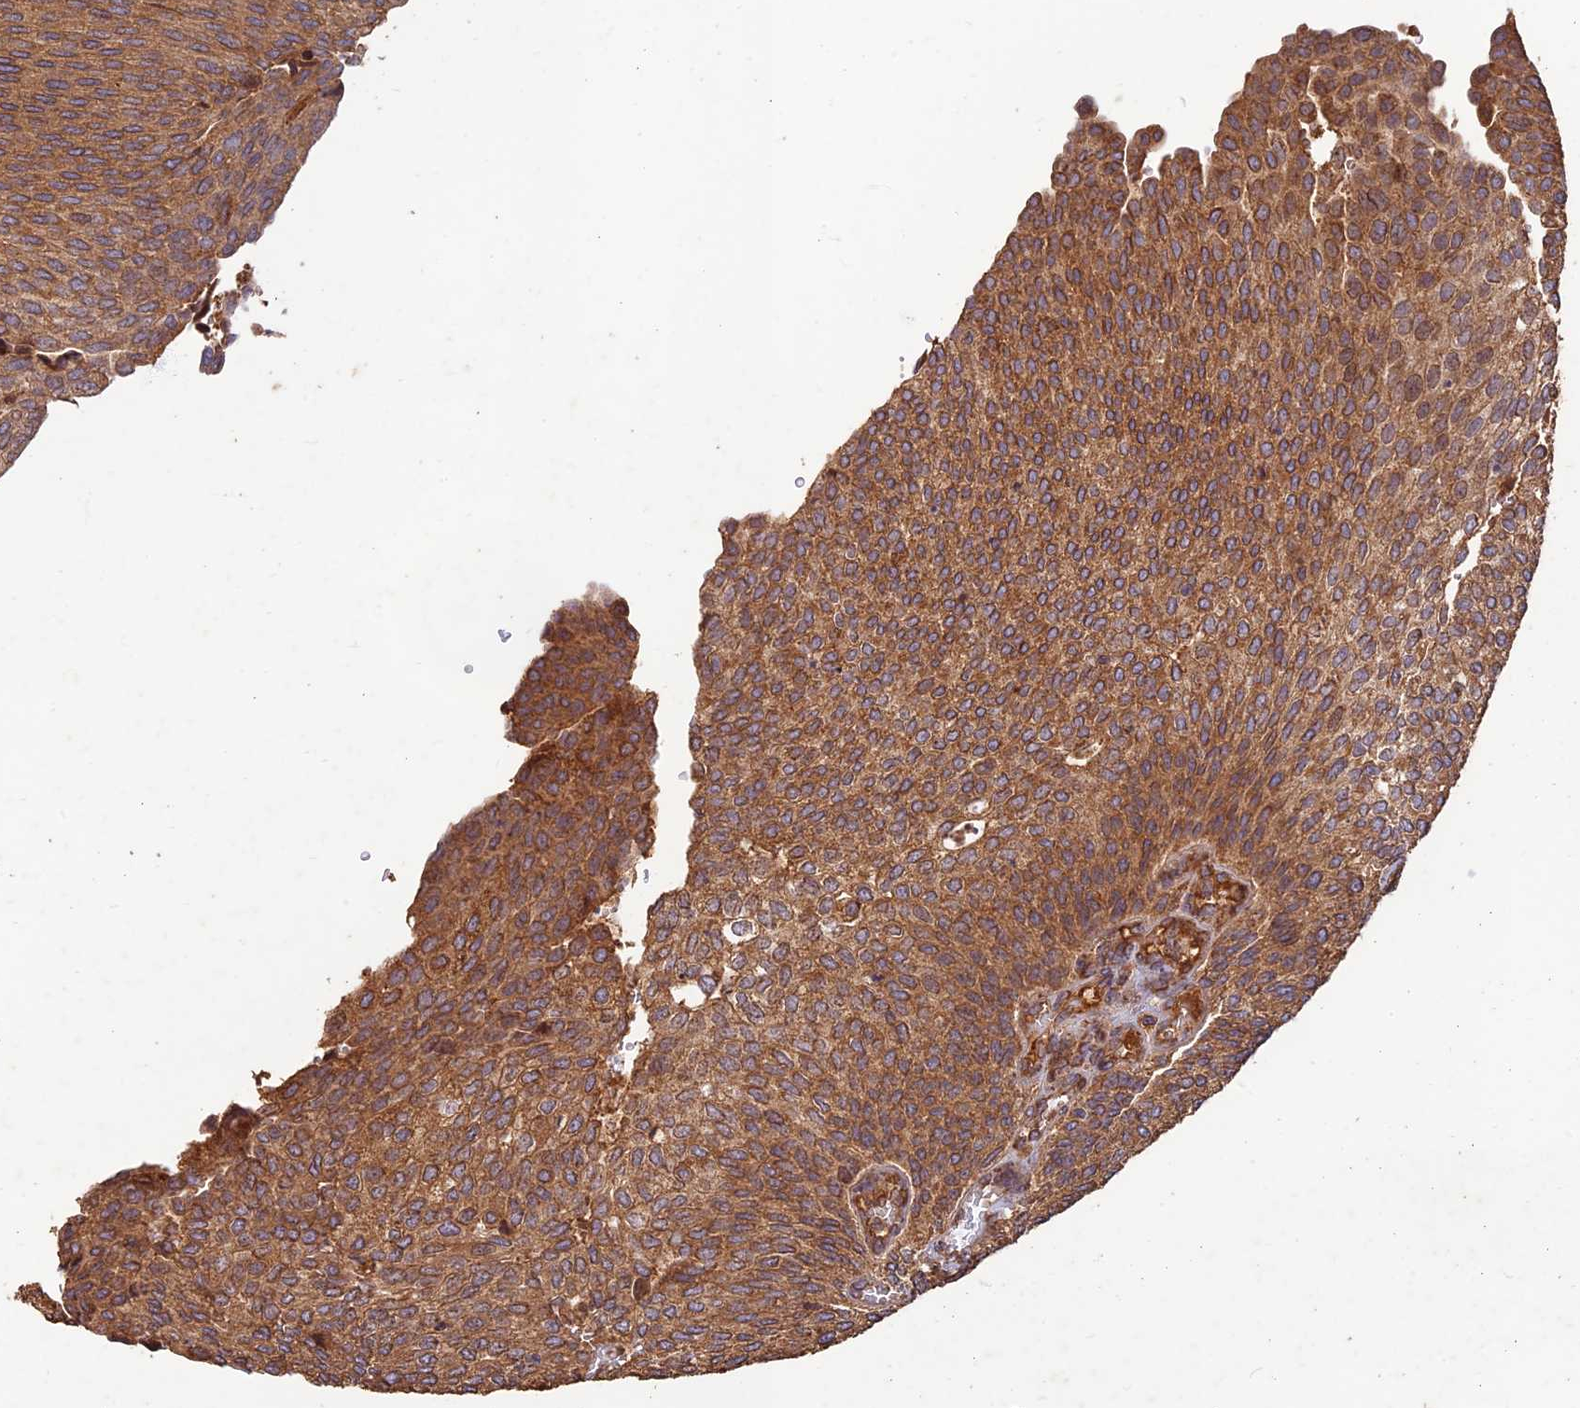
{"staining": {"intensity": "moderate", "quantity": ">75%", "location": "cytoplasmic/membranous"}, "tissue": "urothelial cancer", "cell_type": "Tumor cells", "image_type": "cancer", "snomed": [{"axis": "morphology", "description": "Urothelial carcinoma, Low grade"}, {"axis": "topography", "description": "Urinary bladder"}], "caption": "Urothelial cancer was stained to show a protein in brown. There is medium levels of moderate cytoplasmic/membranous staining in about >75% of tumor cells. The protein is stained brown, and the nuclei are stained in blue (DAB (3,3'-diaminobenzidine) IHC with brightfield microscopy, high magnification).", "gene": "CORO1C", "patient": {"sex": "female", "age": 79}}